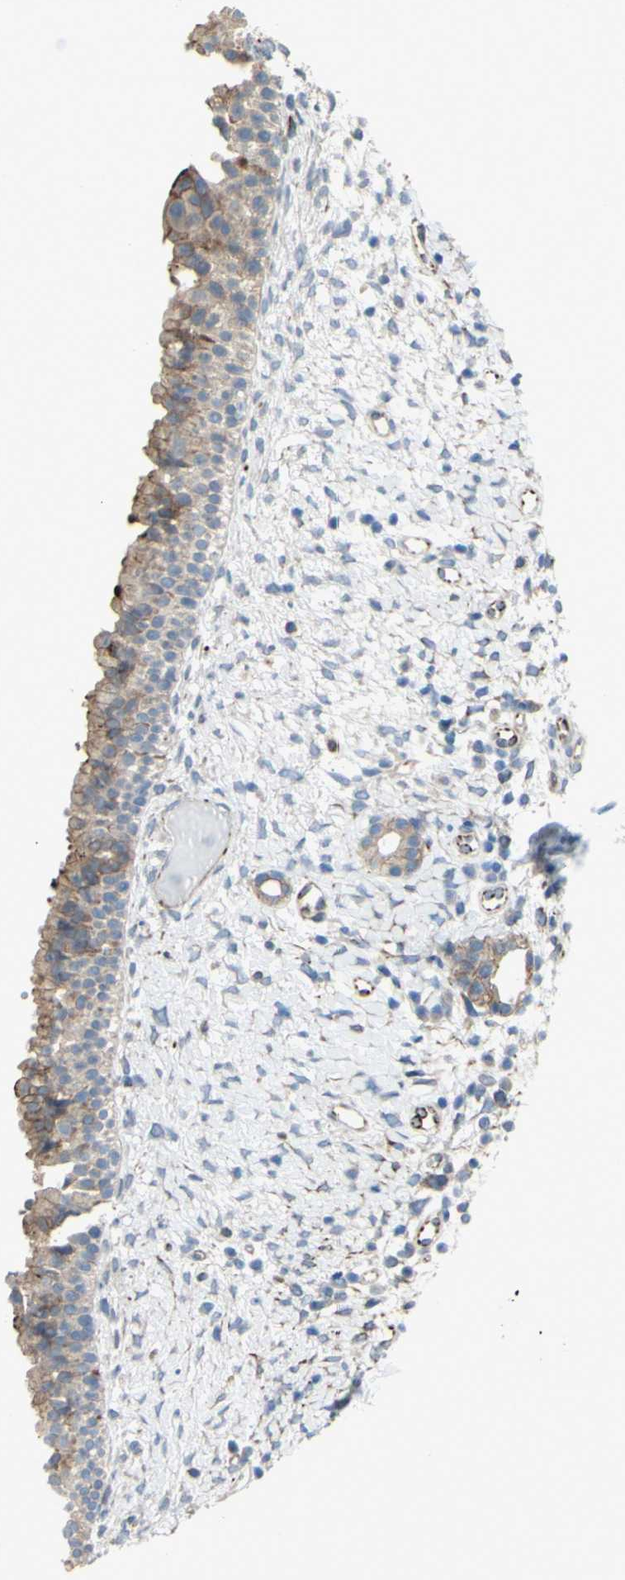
{"staining": {"intensity": "moderate", "quantity": "25%-75%", "location": "cytoplasmic/membranous"}, "tissue": "nasopharynx", "cell_type": "Respiratory epithelial cells", "image_type": "normal", "snomed": [{"axis": "morphology", "description": "Normal tissue, NOS"}, {"axis": "topography", "description": "Nasopharynx"}], "caption": "This image demonstrates IHC staining of unremarkable nasopharynx, with medium moderate cytoplasmic/membranous staining in about 25%-75% of respiratory epithelial cells.", "gene": "CDCP1", "patient": {"sex": "male", "age": 22}}